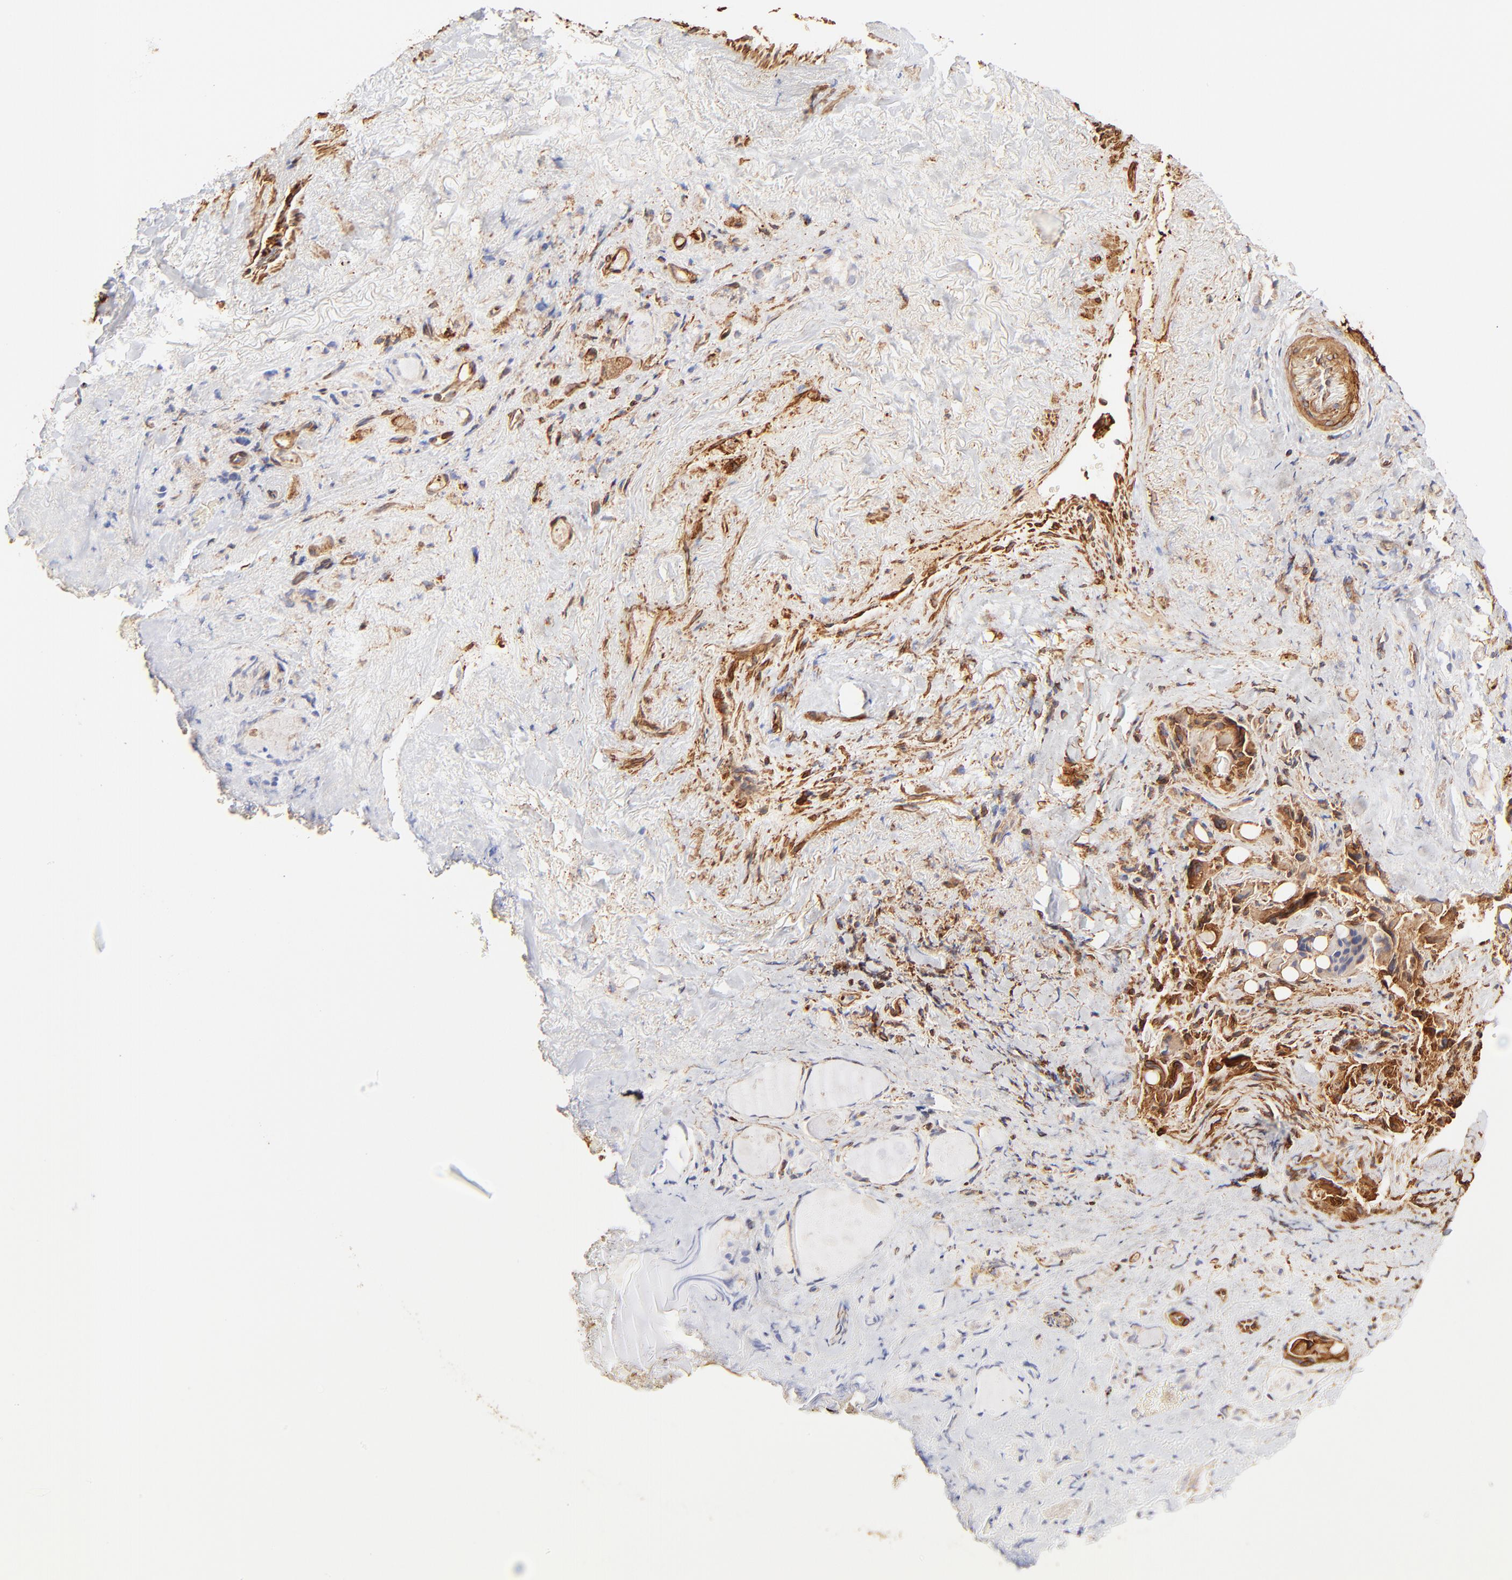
{"staining": {"intensity": "negative", "quantity": "none", "location": "none"}, "tissue": "thyroid gland", "cell_type": "Glandular cells", "image_type": "normal", "snomed": [{"axis": "morphology", "description": "Normal tissue, NOS"}, {"axis": "topography", "description": "Thyroid gland"}], "caption": "An IHC histopathology image of benign thyroid gland is shown. There is no staining in glandular cells of thyroid gland. (Immunohistochemistry, brightfield microscopy, high magnification).", "gene": "FLNA", "patient": {"sex": "female", "age": 75}}